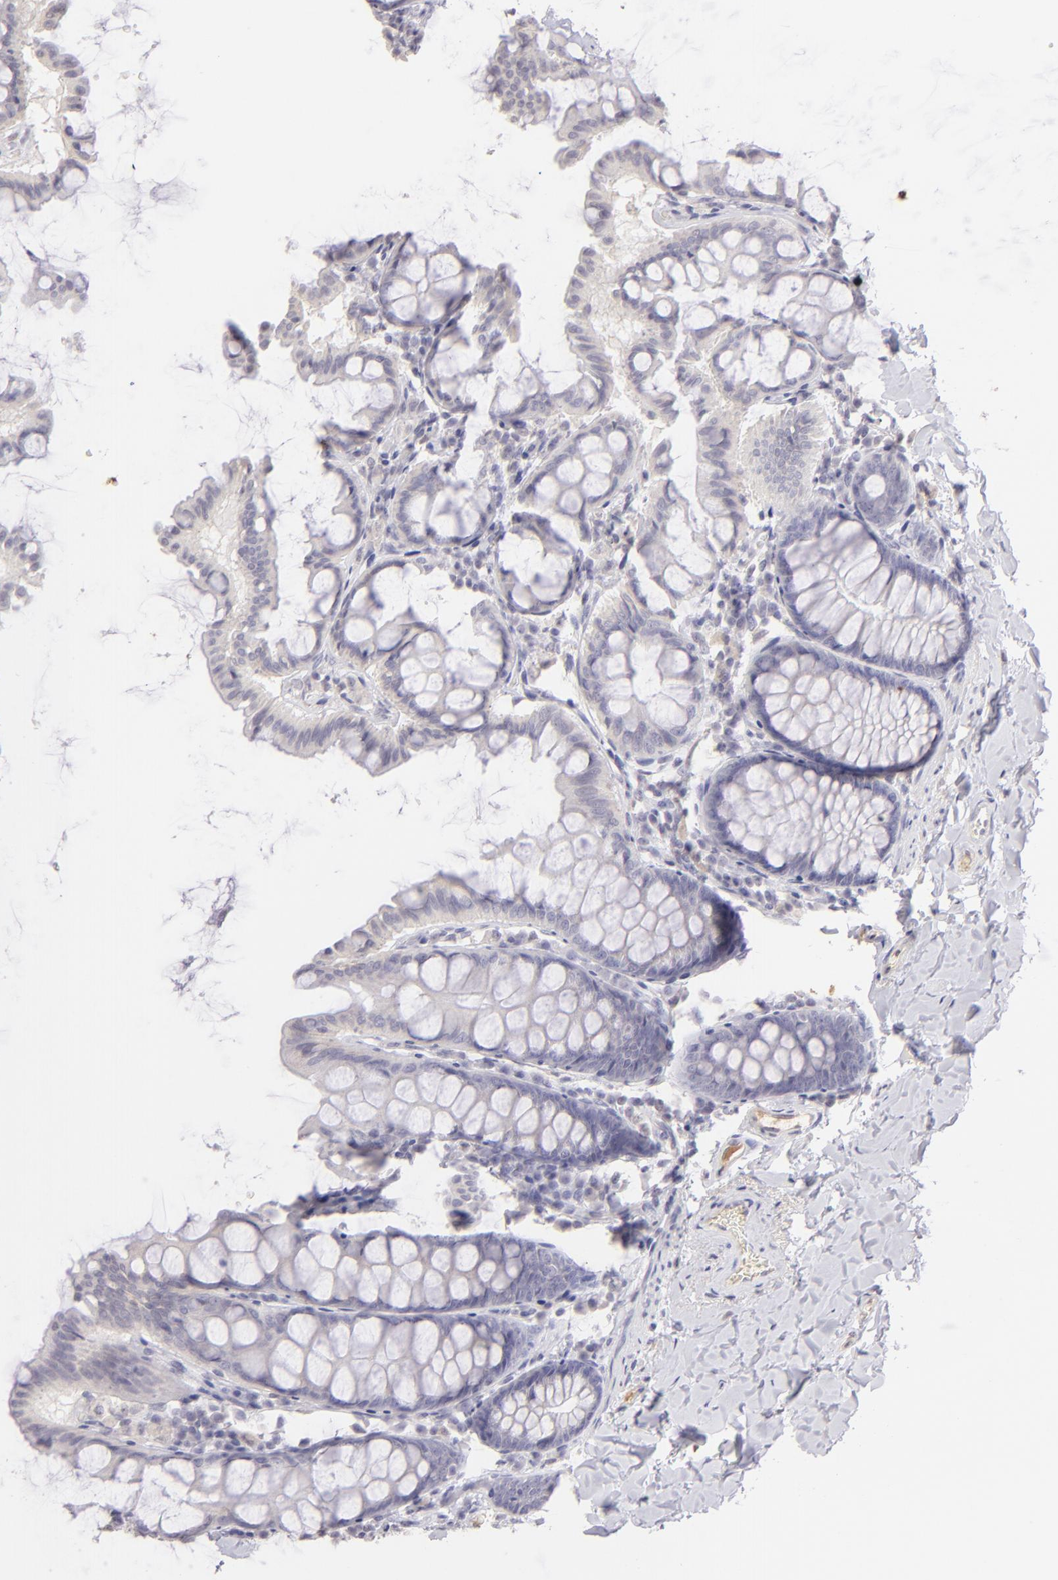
{"staining": {"intensity": "negative", "quantity": "none", "location": "none"}, "tissue": "colon", "cell_type": "Endothelial cells", "image_type": "normal", "snomed": [{"axis": "morphology", "description": "Normal tissue, NOS"}, {"axis": "topography", "description": "Colon"}], "caption": "Unremarkable colon was stained to show a protein in brown. There is no significant expression in endothelial cells. Nuclei are stained in blue.", "gene": "MAGEA1", "patient": {"sex": "female", "age": 61}}